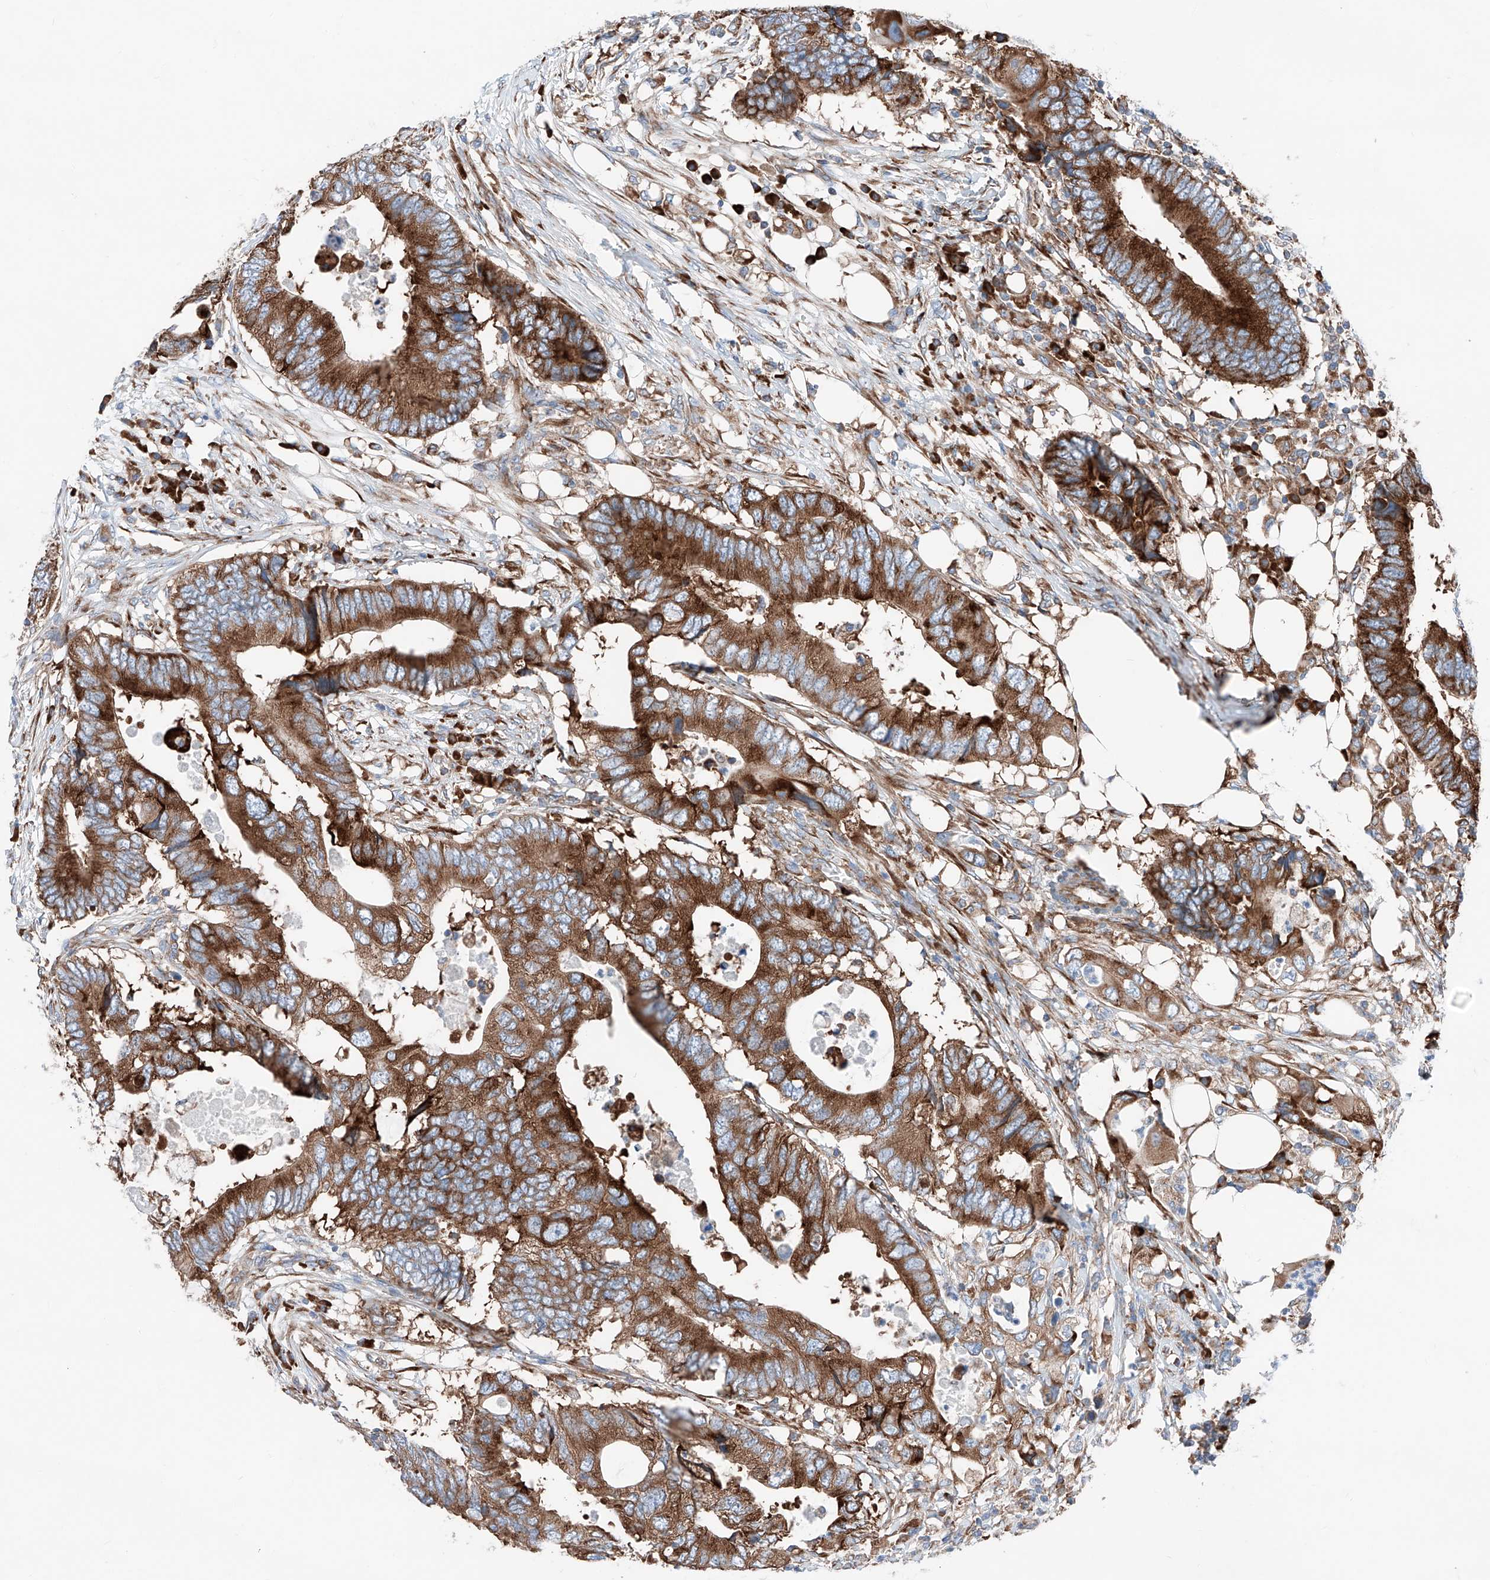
{"staining": {"intensity": "strong", "quantity": ">75%", "location": "cytoplasmic/membranous"}, "tissue": "colorectal cancer", "cell_type": "Tumor cells", "image_type": "cancer", "snomed": [{"axis": "morphology", "description": "Adenocarcinoma, NOS"}, {"axis": "topography", "description": "Colon"}], "caption": "DAB (3,3'-diaminobenzidine) immunohistochemical staining of colorectal cancer exhibits strong cytoplasmic/membranous protein staining in about >75% of tumor cells.", "gene": "CRELD1", "patient": {"sex": "male", "age": 71}}